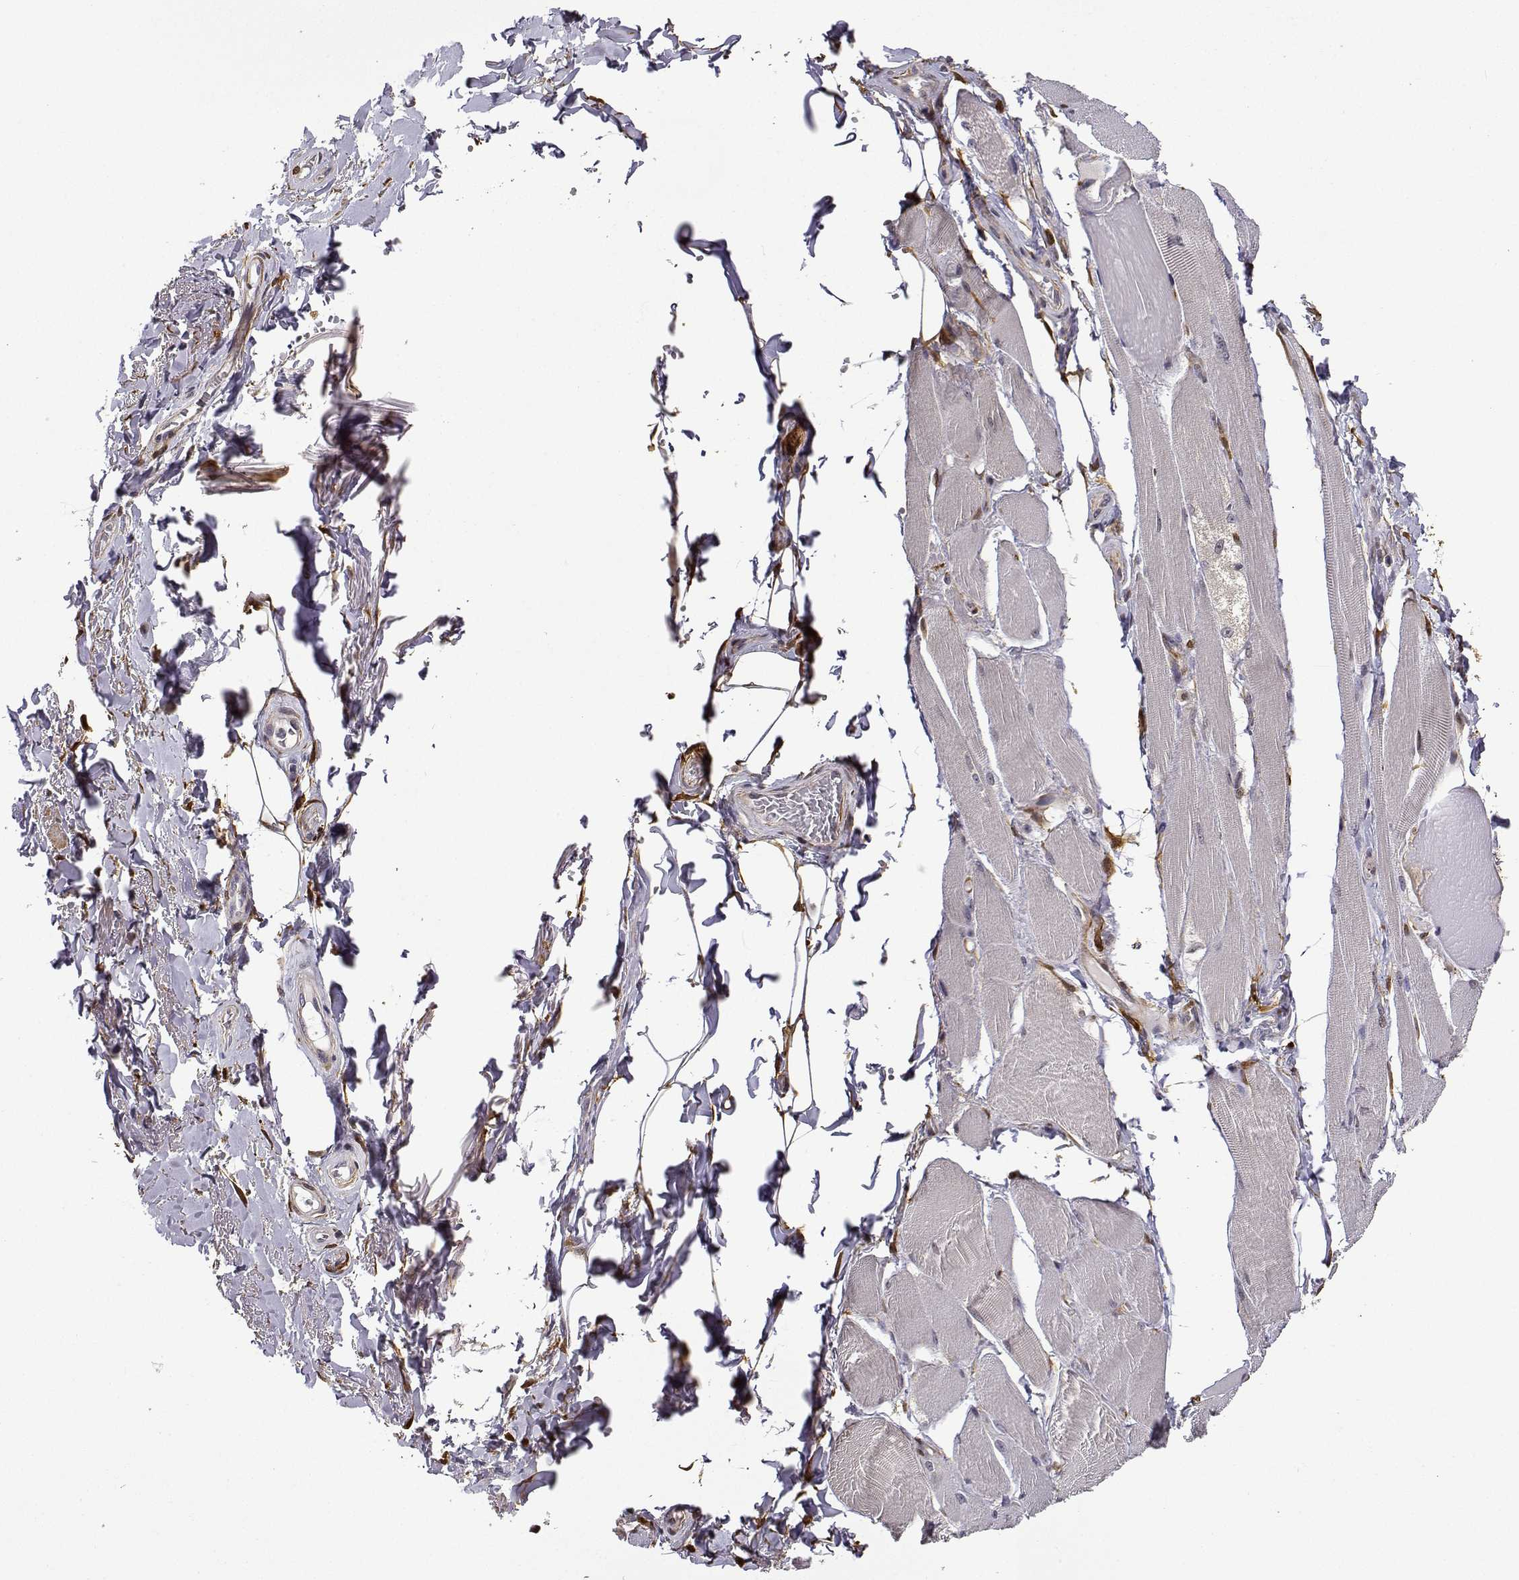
{"staining": {"intensity": "negative", "quantity": "none", "location": "none"}, "tissue": "skeletal muscle", "cell_type": "Myocytes", "image_type": "normal", "snomed": [{"axis": "morphology", "description": "Normal tissue, NOS"}, {"axis": "topography", "description": "Skeletal muscle"}, {"axis": "topography", "description": "Anal"}, {"axis": "topography", "description": "Peripheral nerve tissue"}], "caption": "Immunohistochemistry (IHC) micrograph of unremarkable human skeletal muscle stained for a protein (brown), which exhibits no expression in myocytes.", "gene": "PHGDH", "patient": {"sex": "male", "age": 53}}